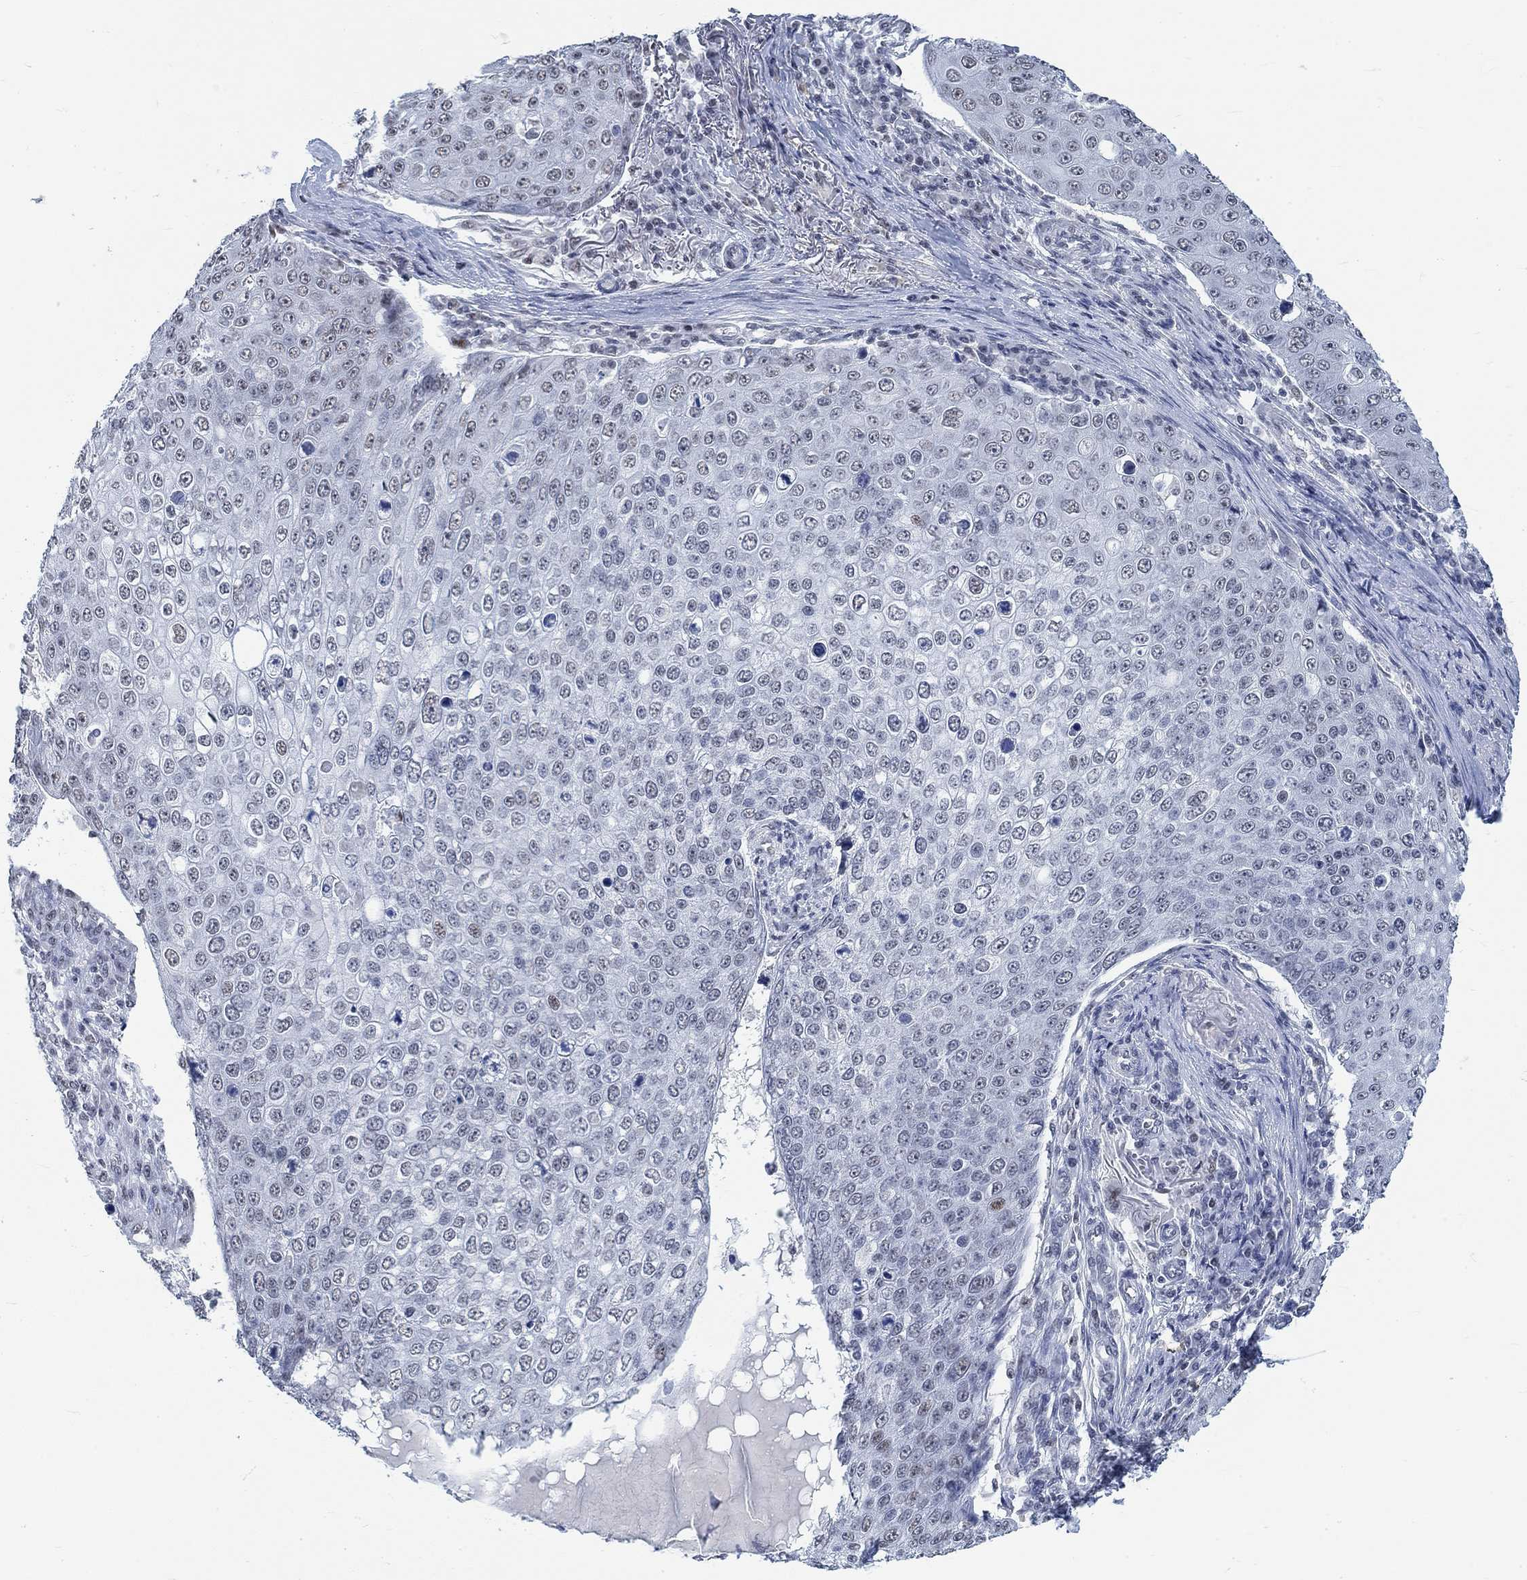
{"staining": {"intensity": "negative", "quantity": "none", "location": "none"}, "tissue": "skin cancer", "cell_type": "Tumor cells", "image_type": "cancer", "snomed": [{"axis": "morphology", "description": "Squamous cell carcinoma, NOS"}, {"axis": "topography", "description": "Skin"}], "caption": "High power microscopy image of an immunohistochemistry (IHC) image of squamous cell carcinoma (skin), revealing no significant expression in tumor cells.", "gene": "KCNH8", "patient": {"sex": "male", "age": 71}}